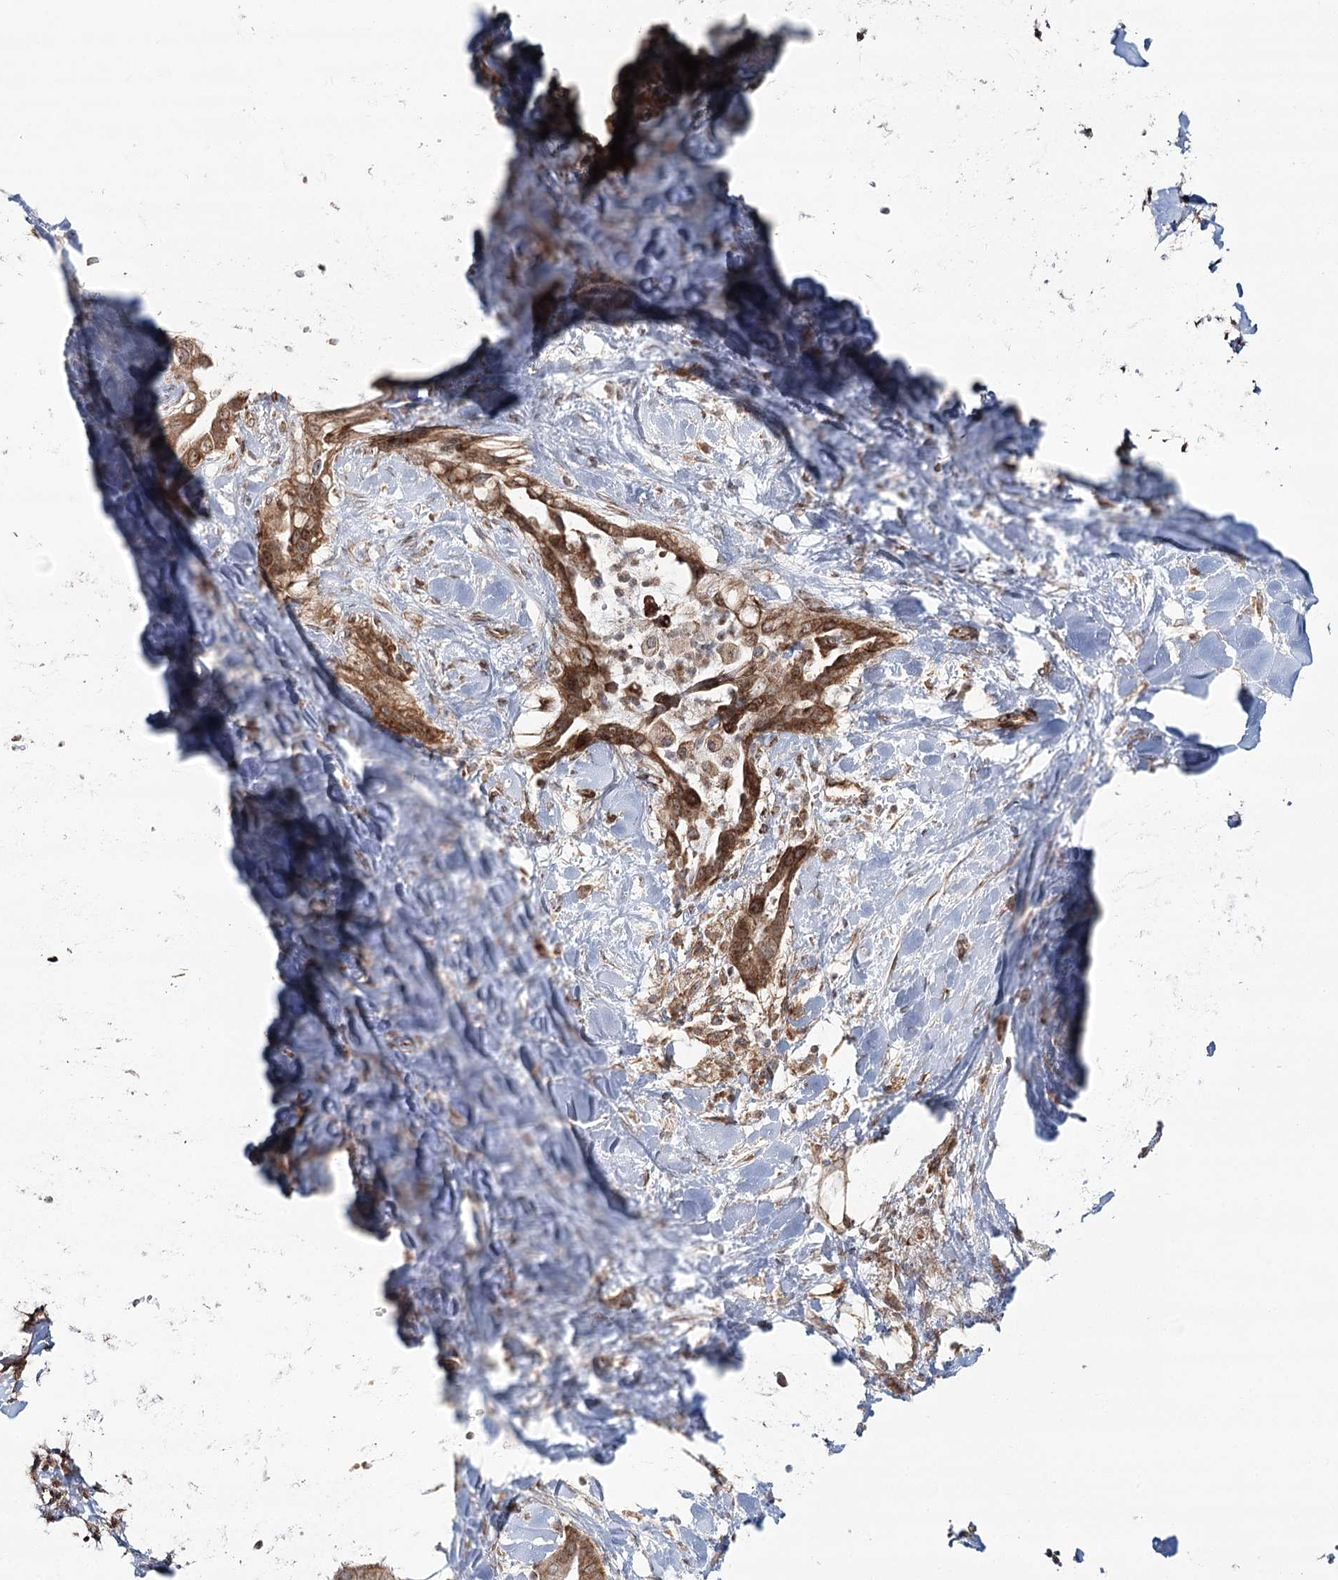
{"staining": {"intensity": "strong", "quantity": ">75%", "location": "cytoplasmic/membranous"}, "tissue": "liver cancer", "cell_type": "Tumor cells", "image_type": "cancer", "snomed": [{"axis": "morphology", "description": "Cholangiocarcinoma"}, {"axis": "topography", "description": "Liver"}], "caption": "Immunohistochemical staining of human cholangiocarcinoma (liver) exhibits high levels of strong cytoplasmic/membranous positivity in about >75% of tumor cells.", "gene": "OTUD4", "patient": {"sex": "female", "age": 54}}